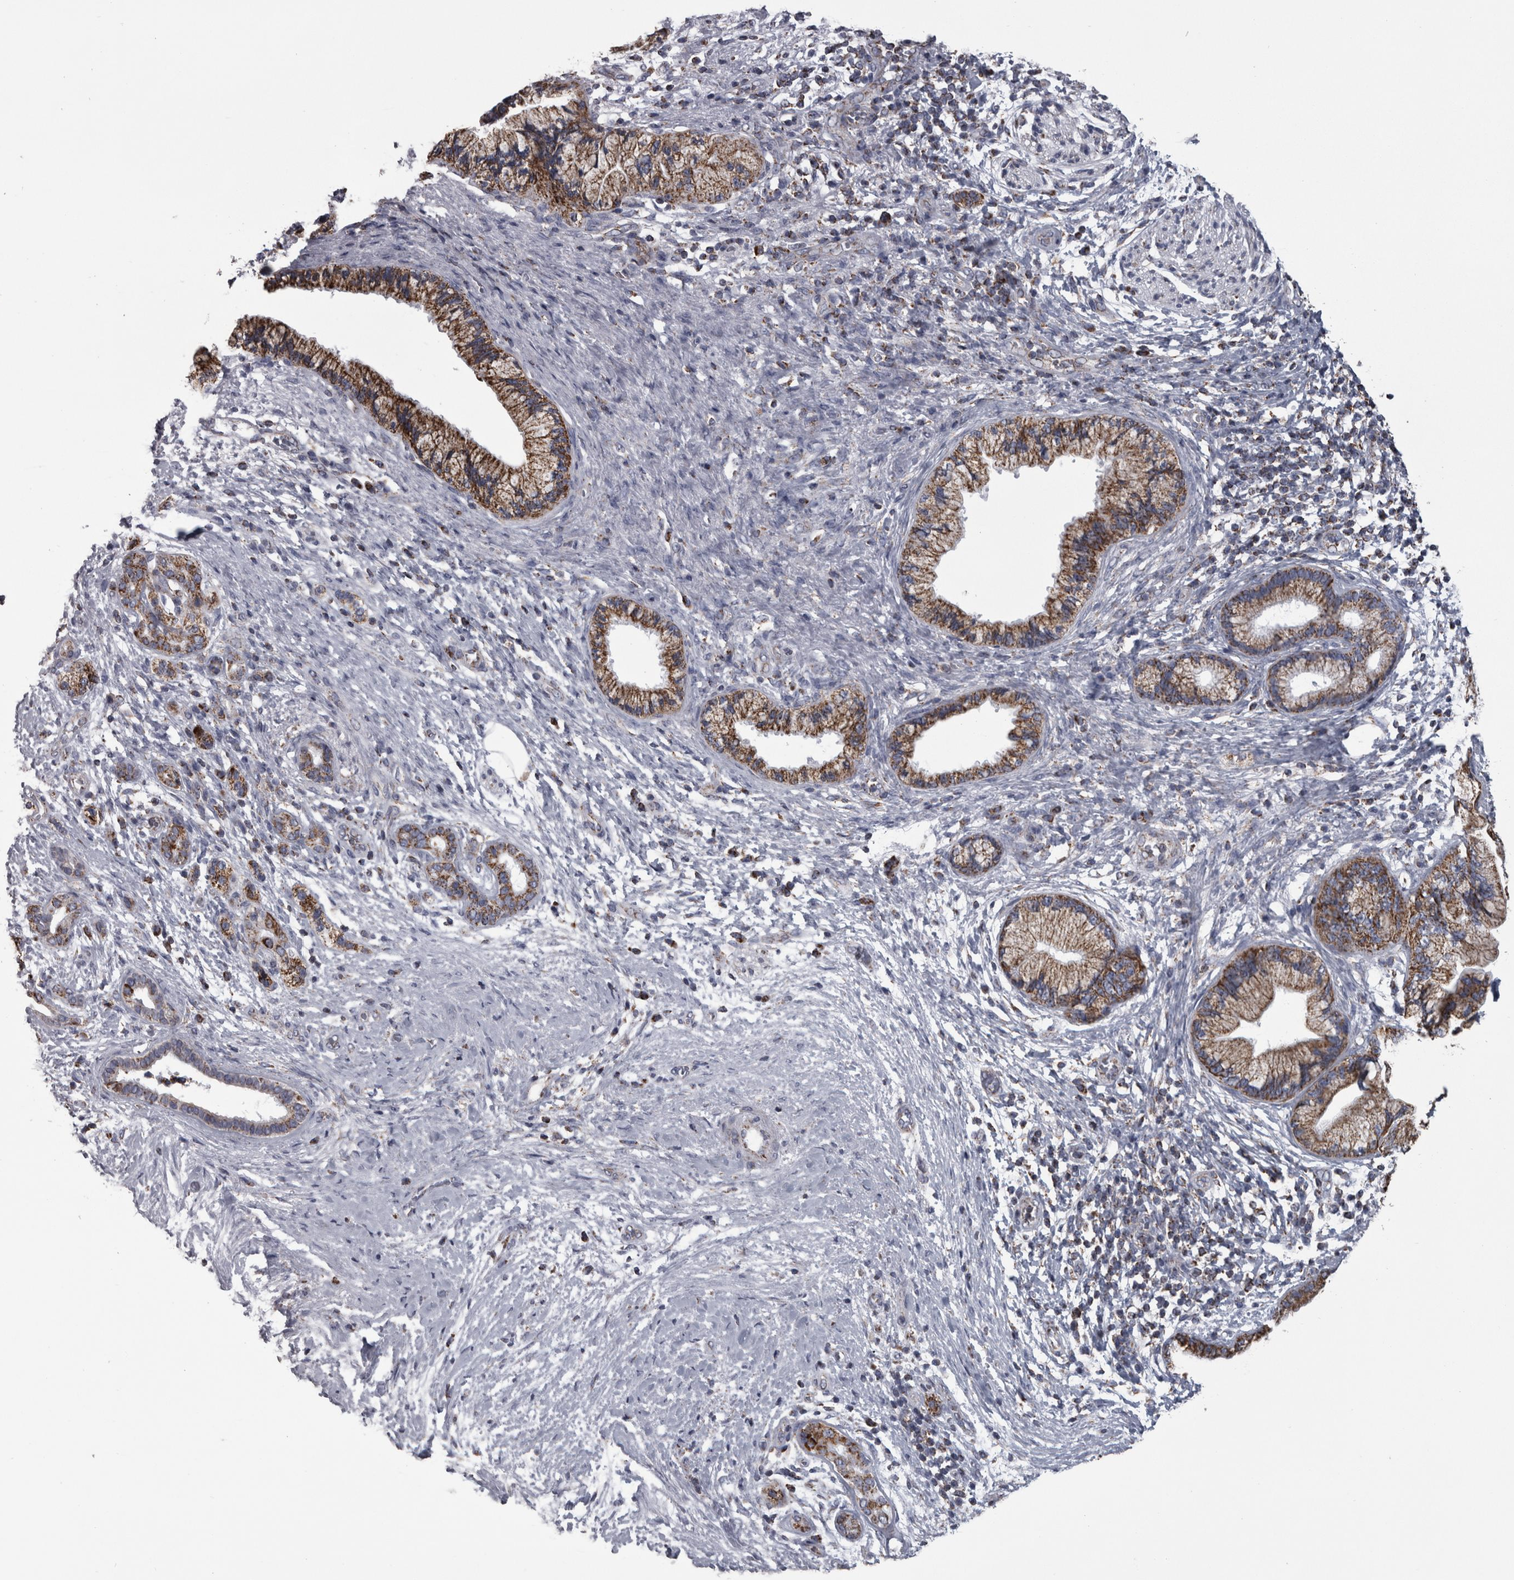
{"staining": {"intensity": "moderate", "quantity": ">75%", "location": "cytoplasmic/membranous"}, "tissue": "pancreatic cancer", "cell_type": "Tumor cells", "image_type": "cancer", "snomed": [{"axis": "morphology", "description": "Adenocarcinoma, NOS"}, {"axis": "topography", "description": "Pancreas"}], "caption": "Pancreatic adenocarcinoma was stained to show a protein in brown. There is medium levels of moderate cytoplasmic/membranous staining in about >75% of tumor cells.", "gene": "MDH2", "patient": {"sex": "male", "age": 59}}